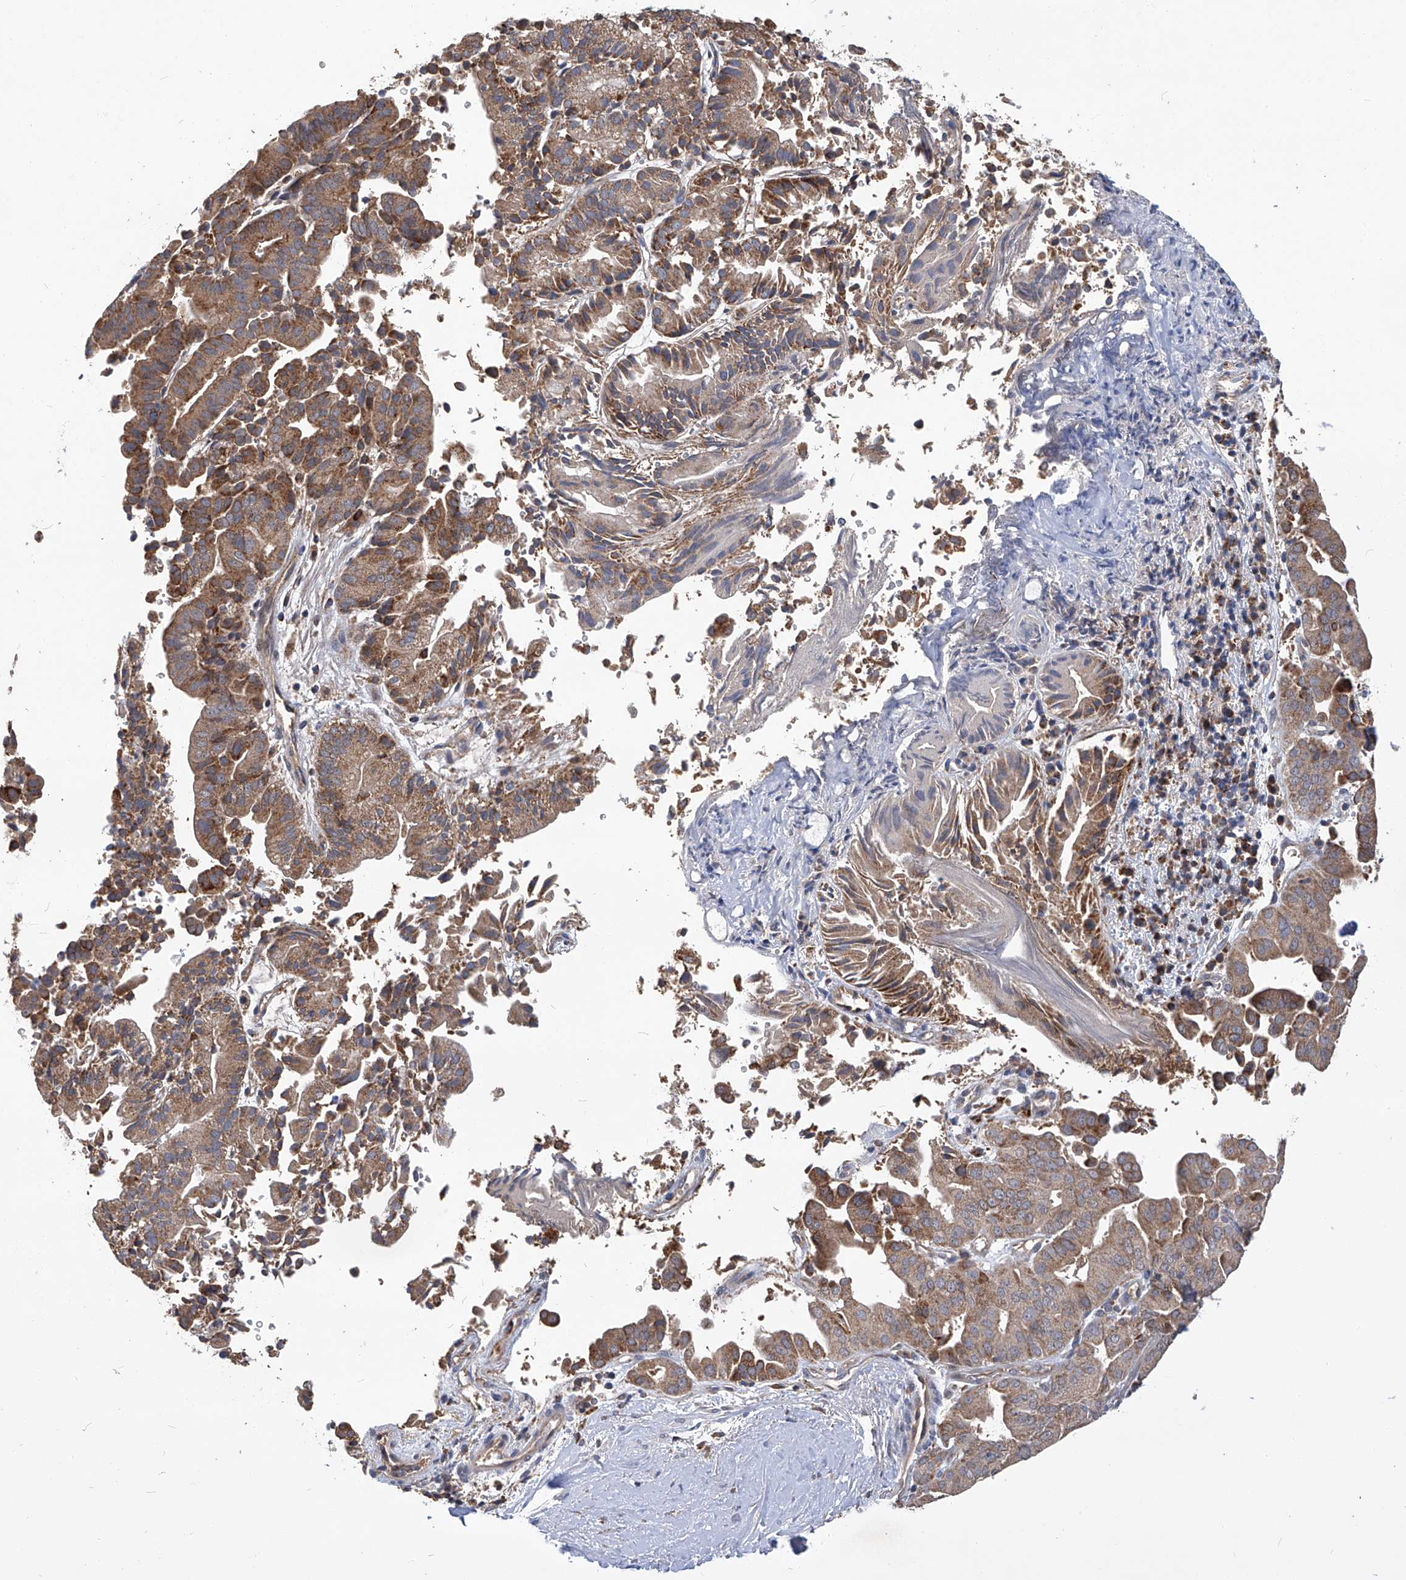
{"staining": {"intensity": "moderate", "quantity": ">75%", "location": "cytoplasmic/membranous"}, "tissue": "liver cancer", "cell_type": "Tumor cells", "image_type": "cancer", "snomed": [{"axis": "morphology", "description": "Cholangiocarcinoma"}, {"axis": "topography", "description": "Liver"}], "caption": "Approximately >75% of tumor cells in human liver cholangiocarcinoma exhibit moderate cytoplasmic/membranous protein expression as visualized by brown immunohistochemical staining.", "gene": "TNFRSF13B", "patient": {"sex": "female", "age": 75}}